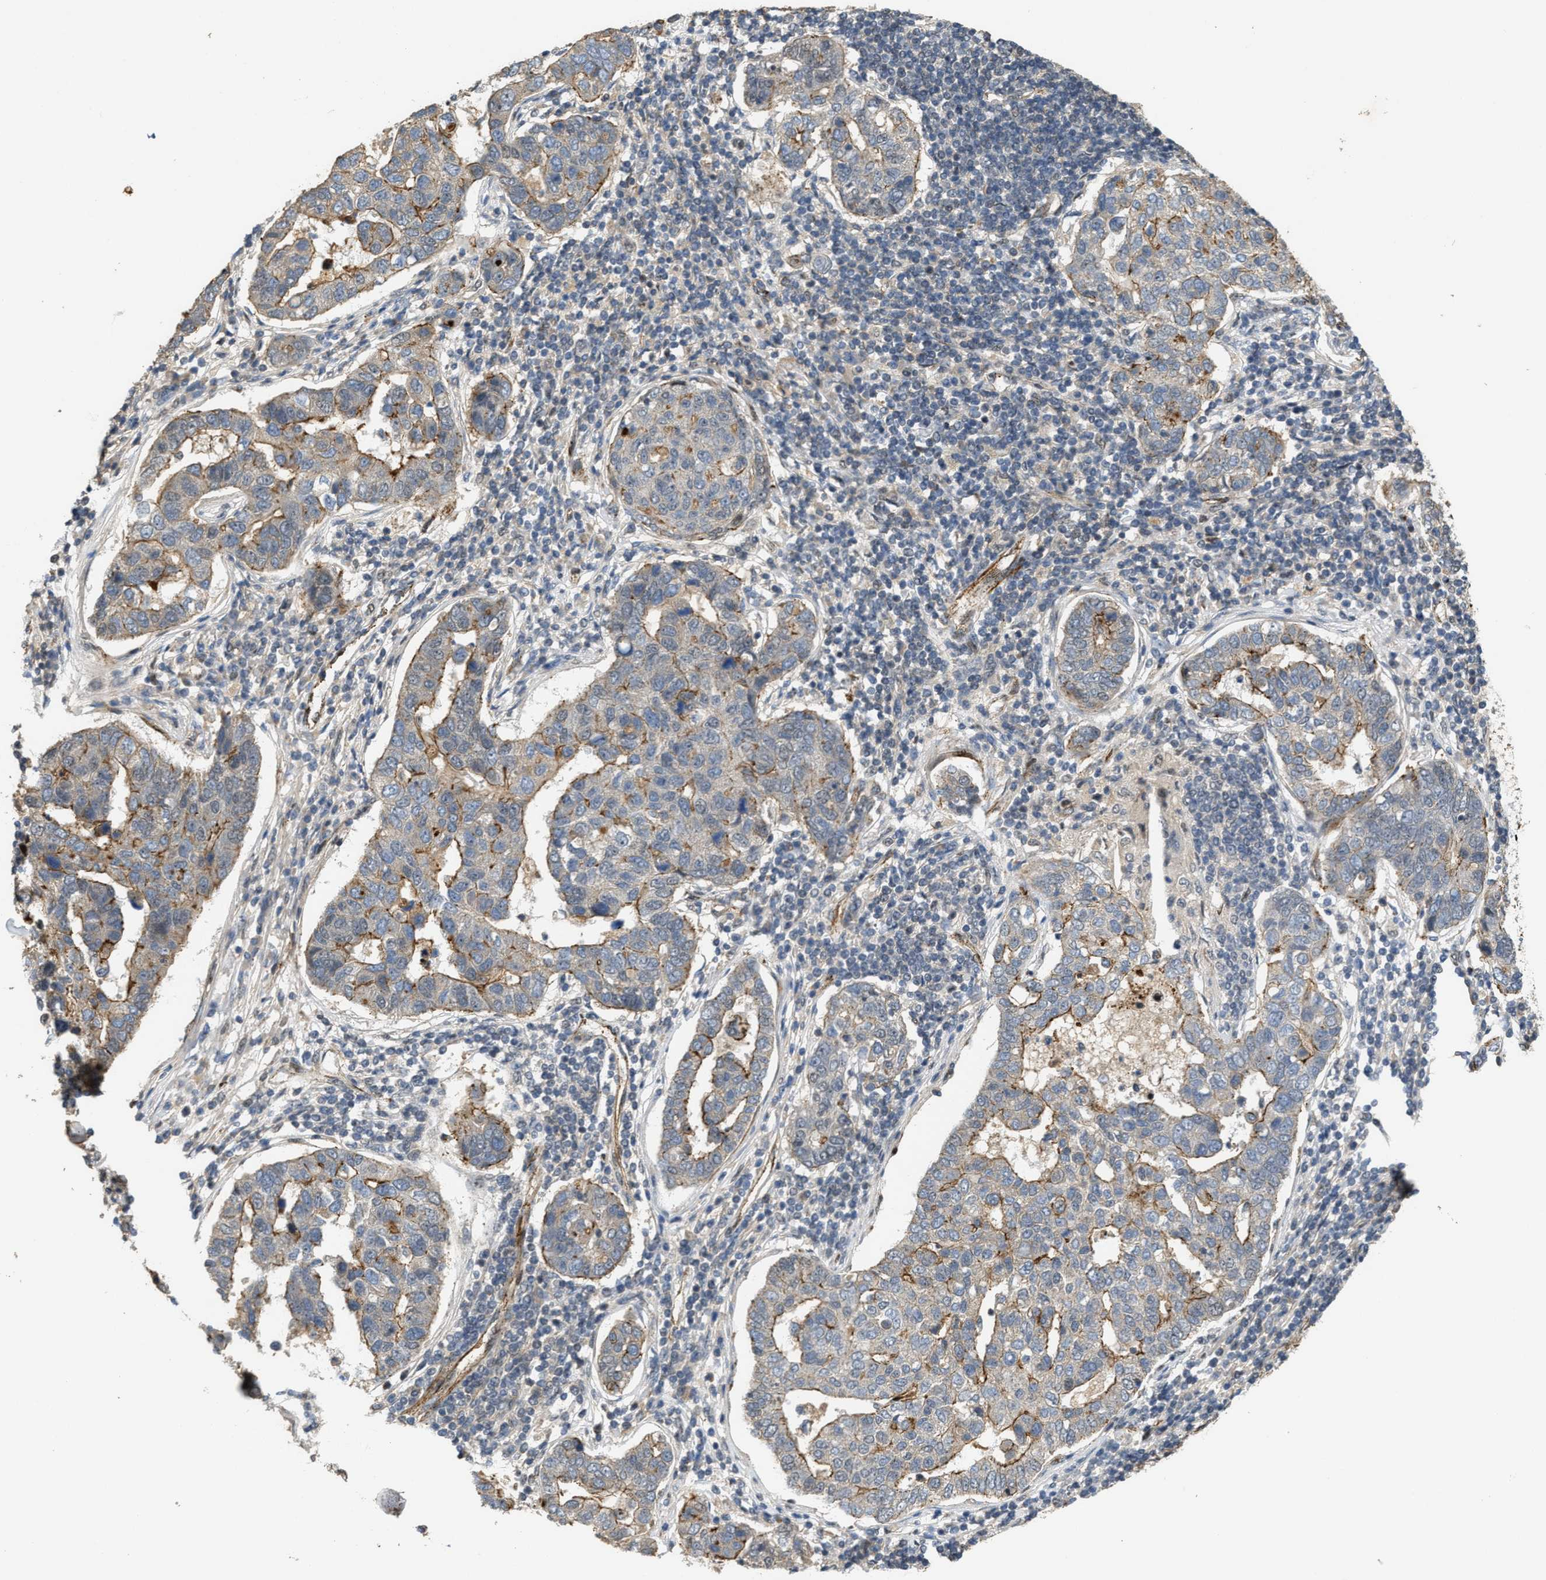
{"staining": {"intensity": "moderate", "quantity": "25%-75%", "location": "cytoplasmic/membranous"}, "tissue": "pancreatic cancer", "cell_type": "Tumor cells", "image_type": "cancer", "snomed": [{"axis": "morphology", "description": "Adenocarcinoma, NOS"}, {"axis": "topography", "description": "Pancreas"}], "caption": "Adenocarcinoma (pancreatic) stained with a protein marker demonstrates moderate staining in tumor cells.", "gene": "DPF2", "patient": {"sex": "female", "age": 61}}